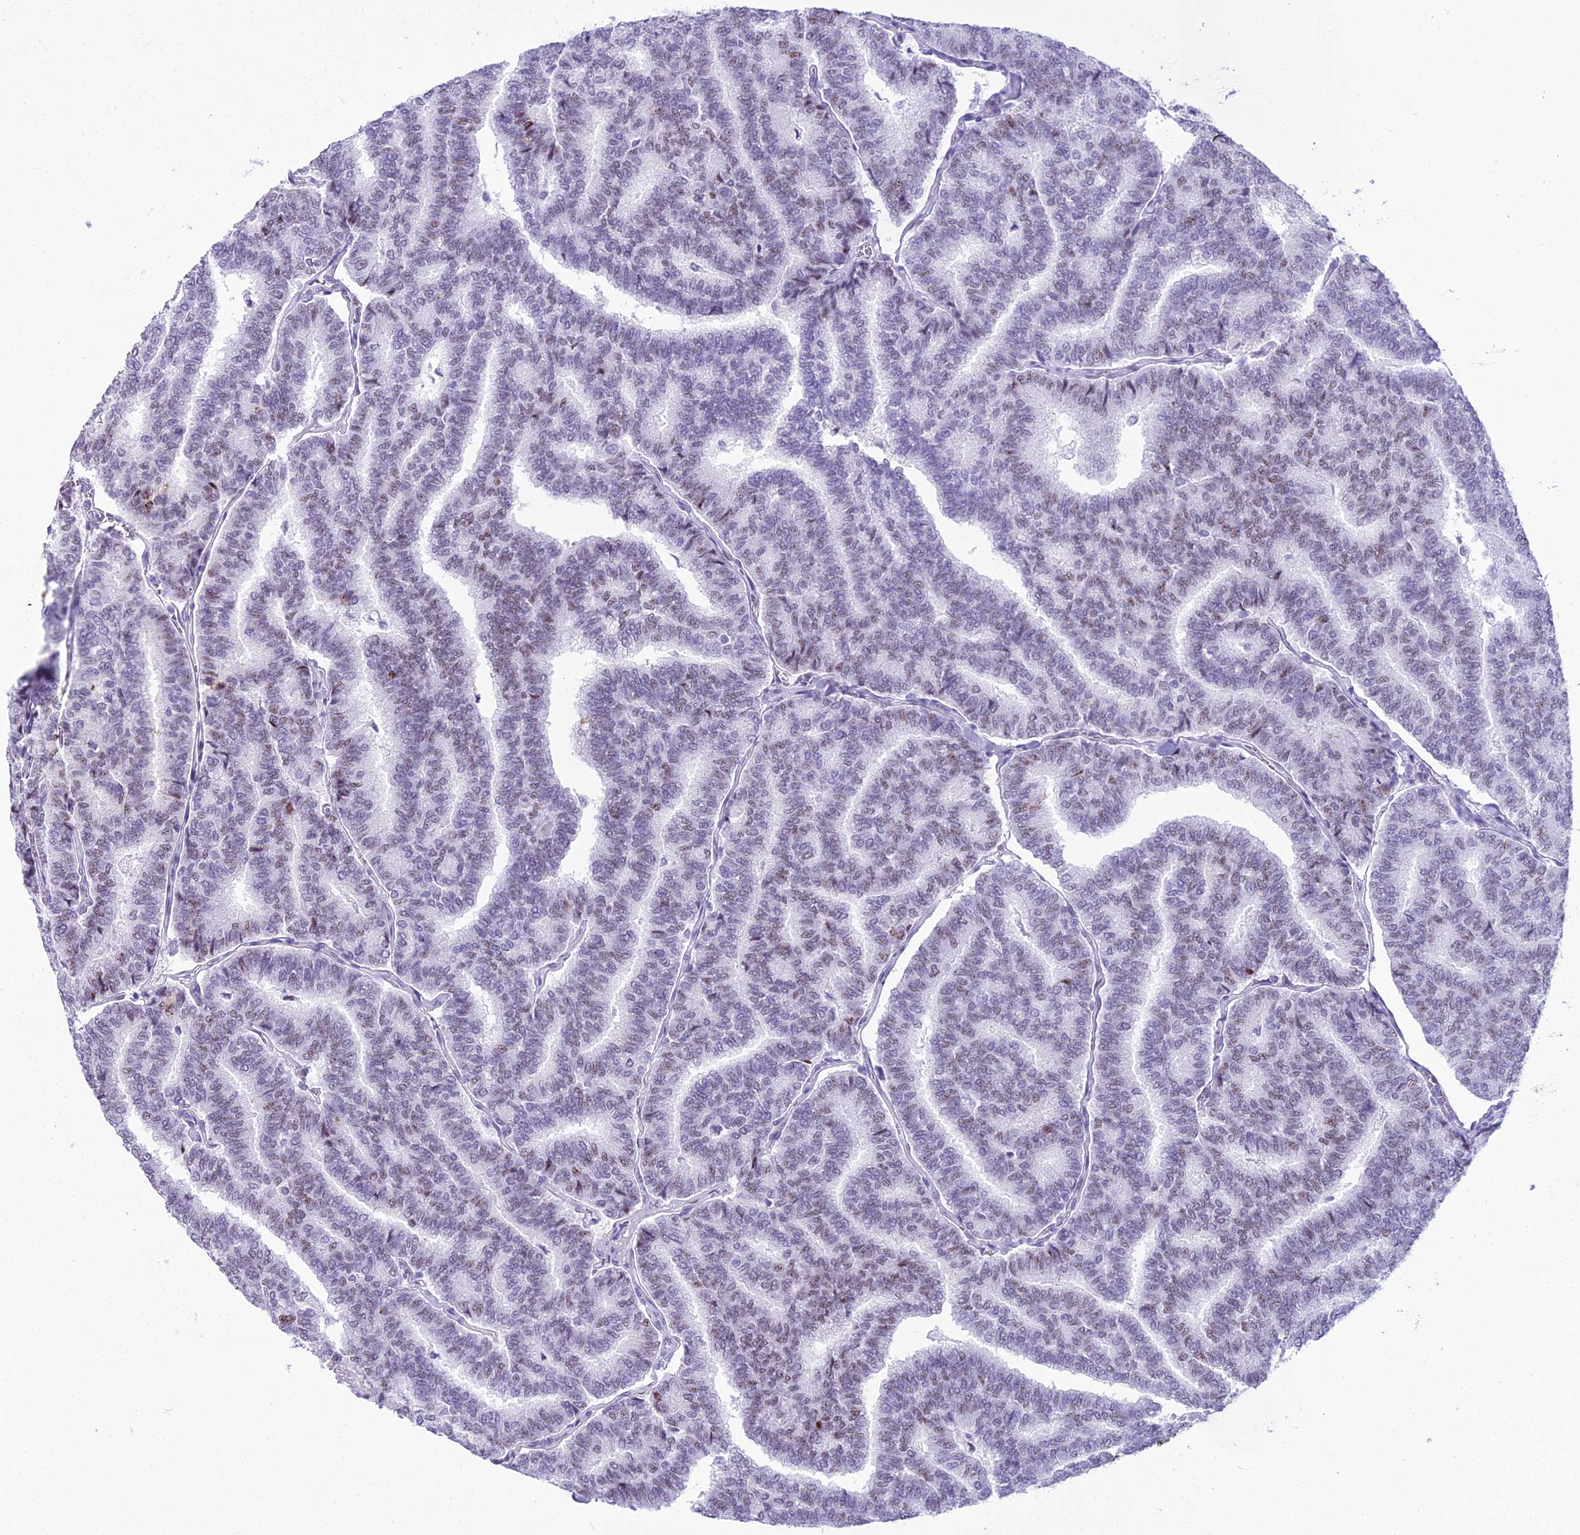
{"staining": {"intensity": "weak", "quantity": "25%-75%", "location": "nuclear"}, "tissue": "thyroid cancer", "cell_type": "Tumor cells", "image_type": "cancer", "snomed": [{"axis": "morphology", "description": "Papillary adenocarcinoma, NOS"}, {"axis": "topography", "description": "Thyroid gland"}], "caption": "Weak nuclear protein staining is present in approximately 25%-75% of tumor cells in thyroid cancer.", "gene": "RNPS1", "patient": {"sex": "female", "age": 35}}